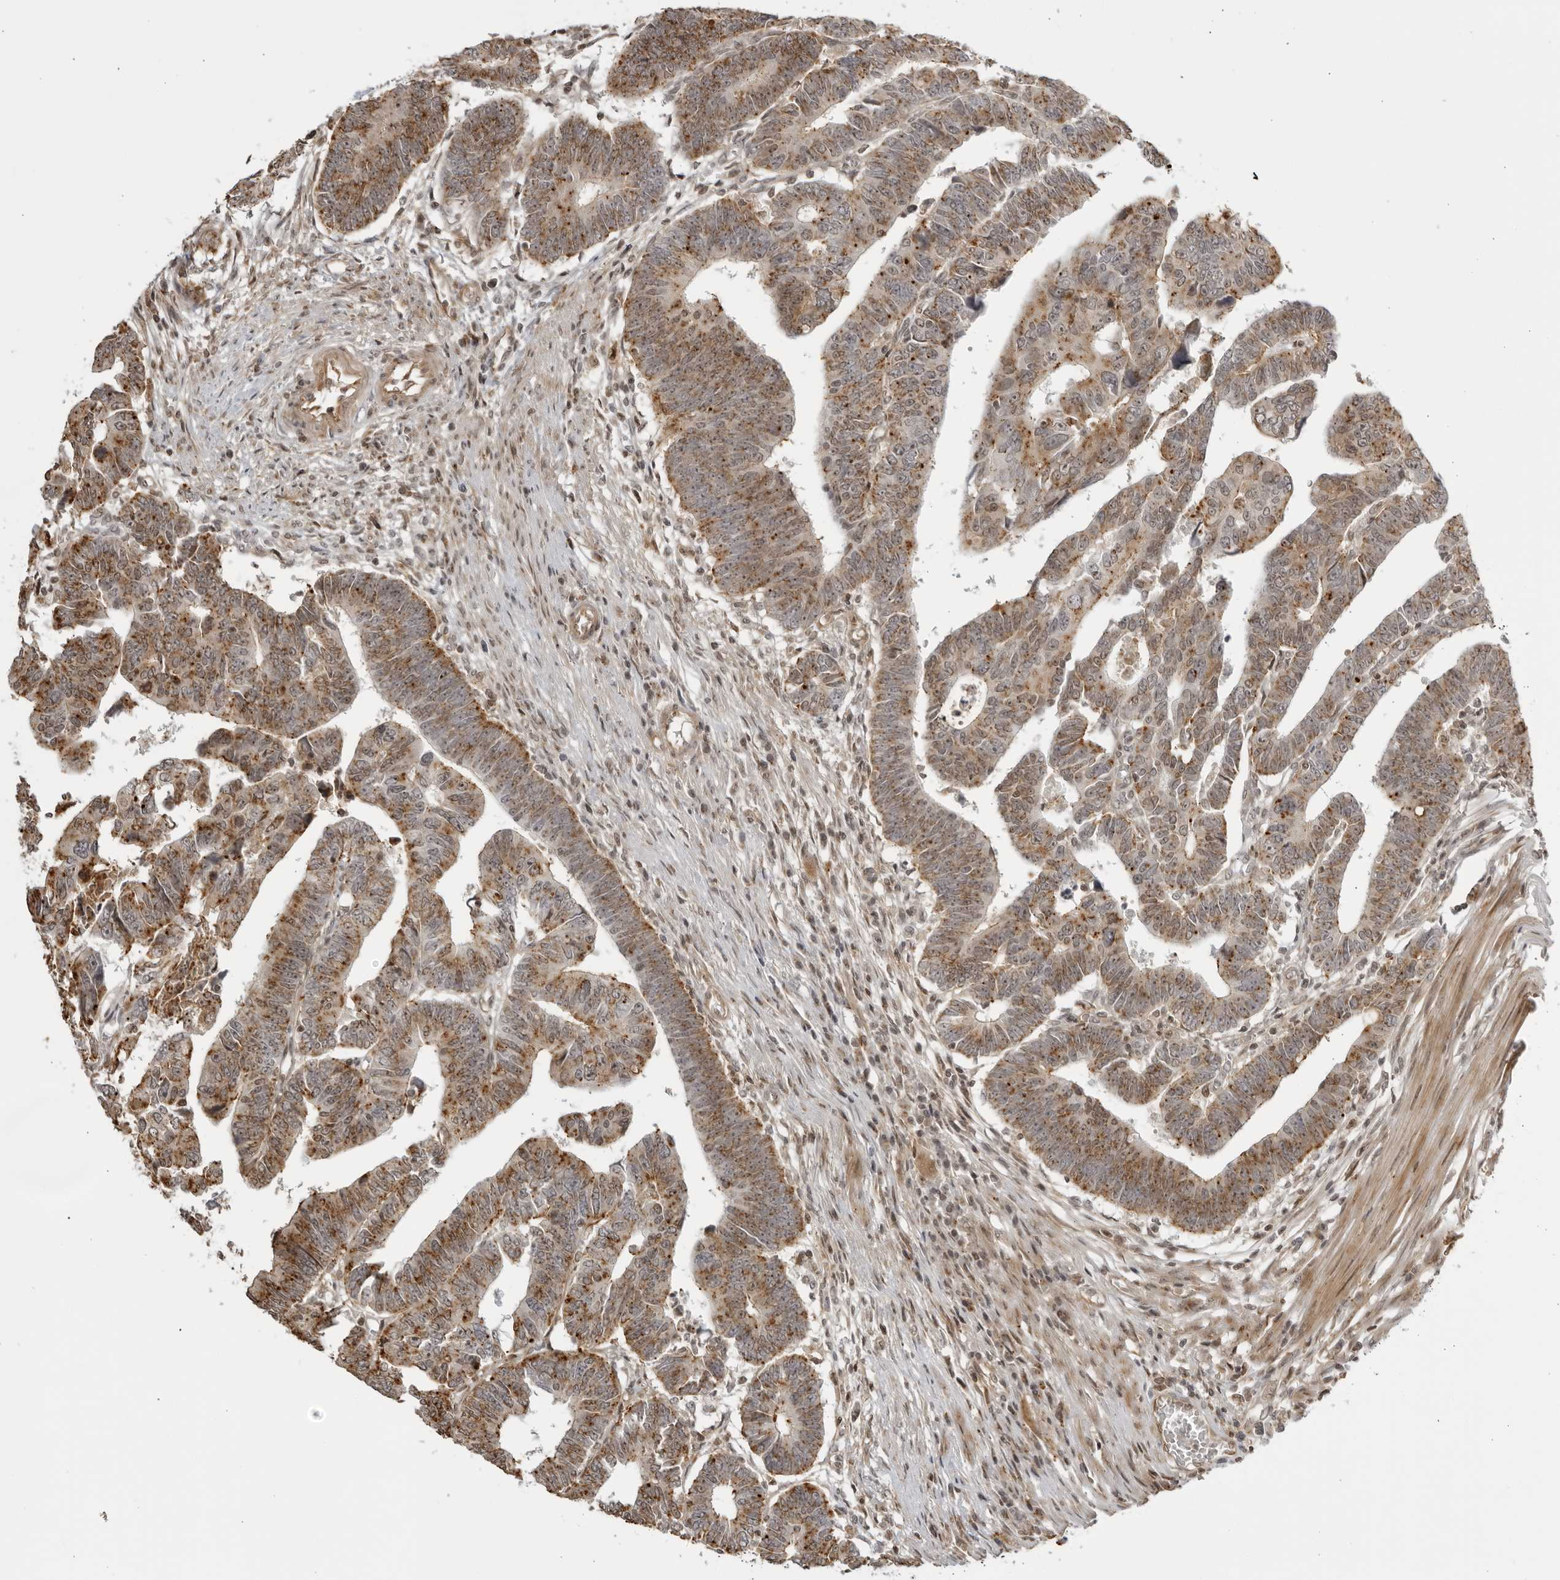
{"staining": {"intensity": "moderate", "quantity": ">75%", "location": "cytoplasmic/membranous,nuclear"}, "tissue": "colorectal cancer", "cell_type": "Tumor cells", "image_type": "cancer", "snomed": [{"axis": "morphology", "description": "Adenocarcinoma, NOS"}, {"axis": "topography", "description": "Rectum"}], "caption": "Protein expression analysis of colorectal cancer (adenocarcinoma) displays moderate cytoplasmic/membranous and nuclear positivity in approximately >75% of tumor cells. (Brightfield microscopy of DAB IHC at high magnification).", "gene": "TCF21", "patient": {"sex": "female", "age": 65}}